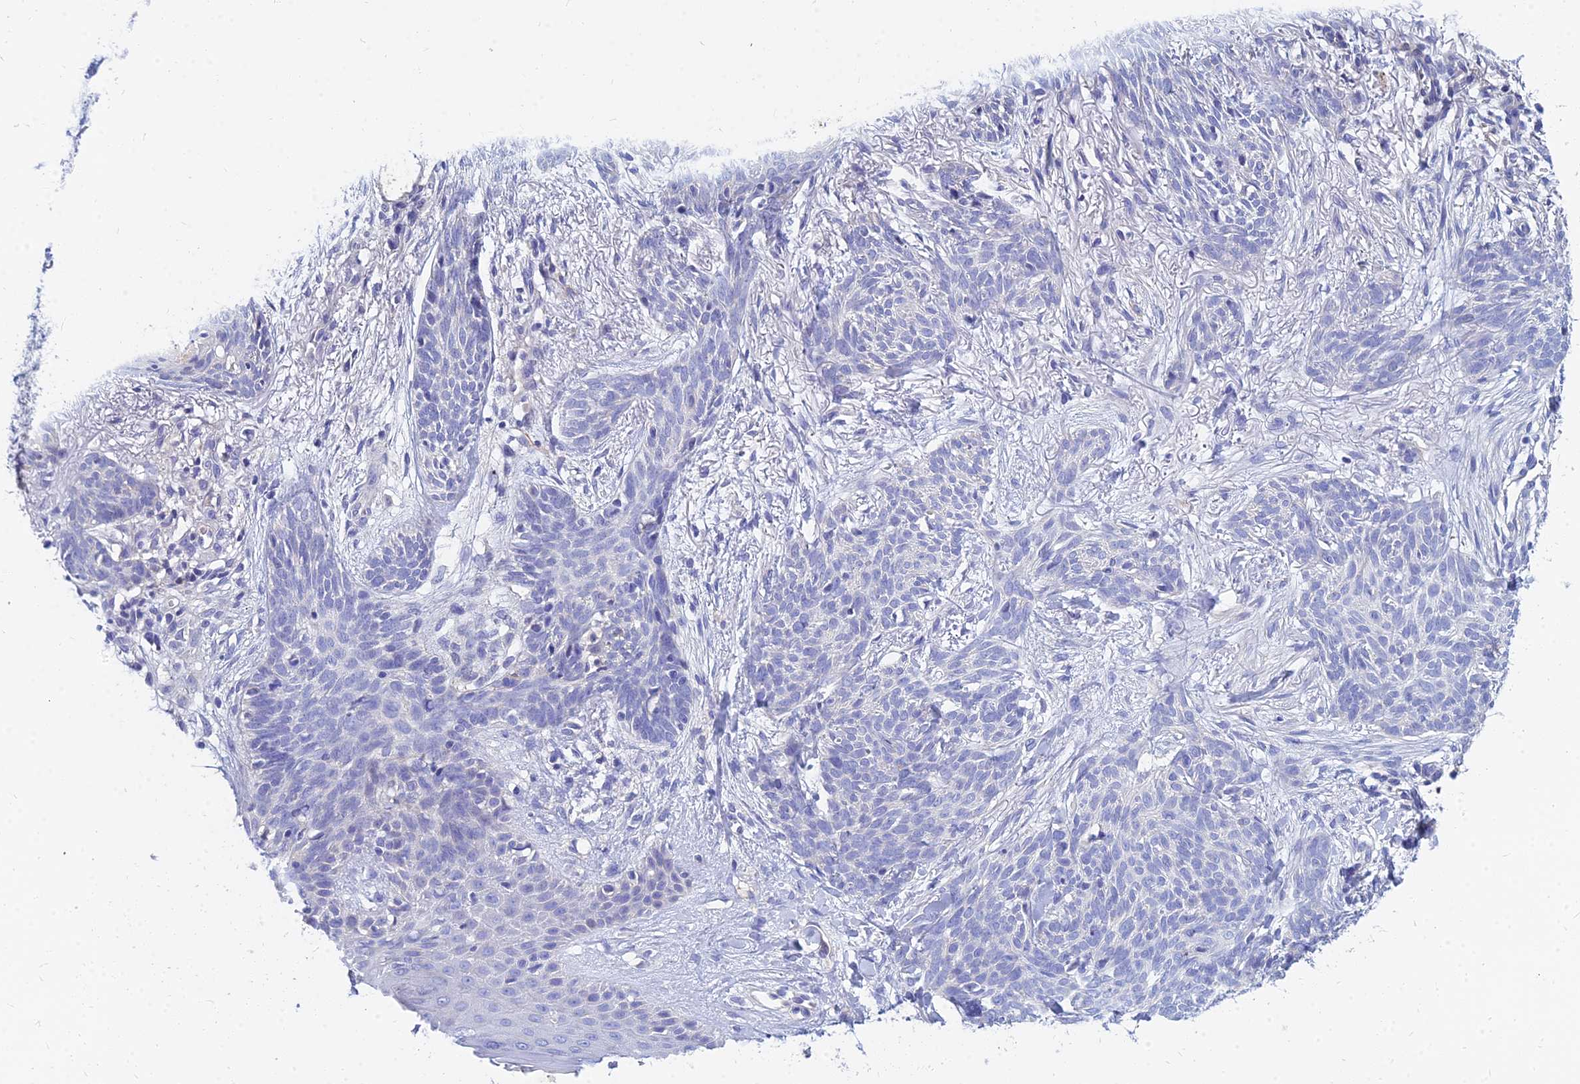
{"staining": {"intensity": "negative", "quantity": "none", "location": "none"}, "tissue": "skin cancer", "cell_type": "Tumor cells", "image_type": "cancer", "snomed": [{"axis": "morphology", "description": "Basal cell carcinoma"}, {"axis": "topography", "description": "Skin"}], "caption": "Immunohistochemistry of skin basal cell carcinoma exhibits no positivity in tumor cells. (DAB (3,3'-diaminobenzidine) IHC visualized using brightfield microscopy, high magnification).", "gene": "ZNF552", "patient": {"sex": "female", "age": 59}}